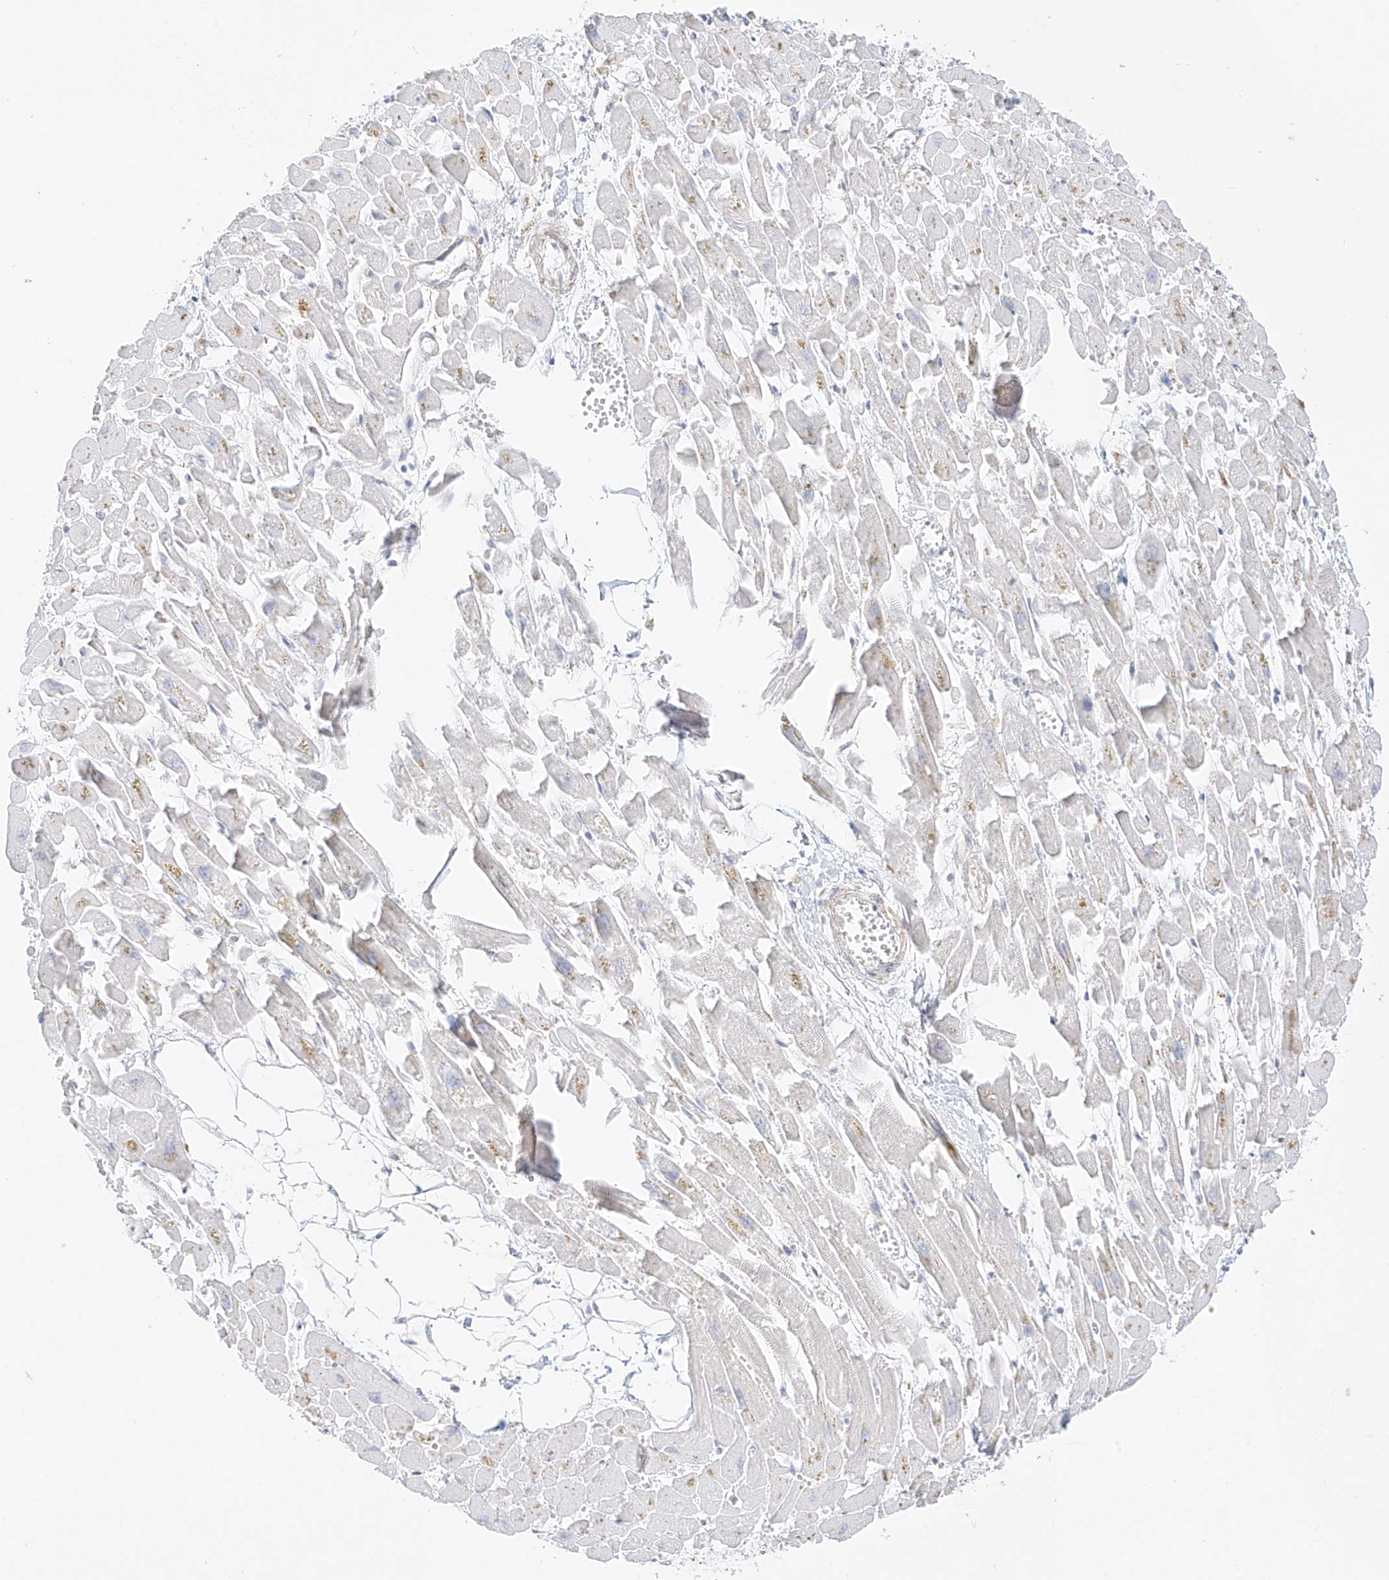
{"staining": {"intensity": "negative", "quantity": "none", "location": "none"}, "tissue": "heart muscle", "cell_type": "Cardiomyocytes", "image_type": "normal", "snomed": [{"axis": "morphology", "description": "Normal tissue, NOS"}, {"axis": "topography", "description": "Heart"}], "caption": "Micrograph shows no protein positivity in cardiomyocytes of unremarkable heart muscle.", "gene": "SYTL3", "patient": {"sex": "female", "age": 64}}